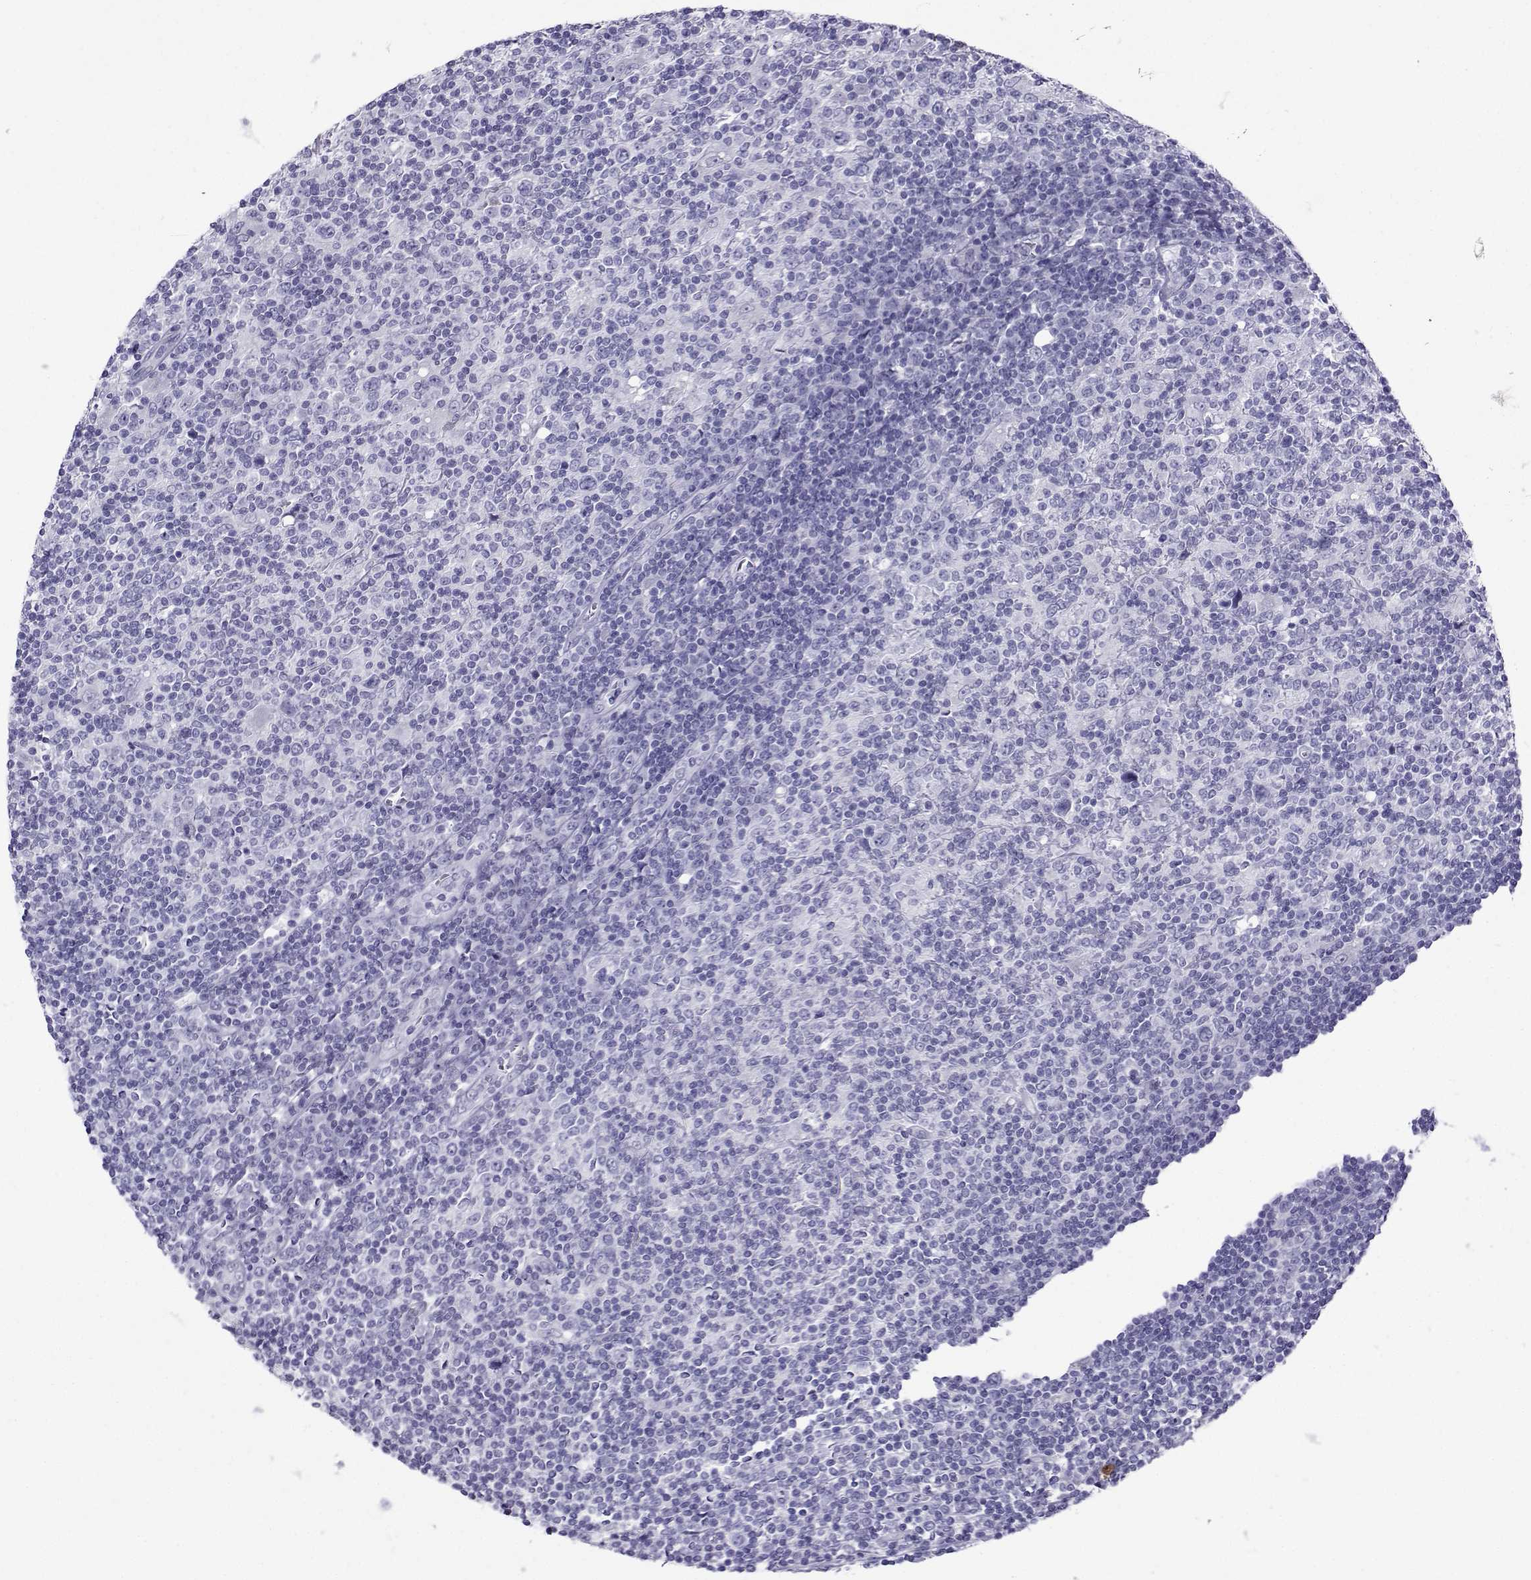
{"staining": {"intensity": "negative", "quantity": "none", "location": "none"}, "tissue": "lymphoma", "cell_type": "Tumor cells", "image_type": "cancer", "snomed": [{"axis": "morphology", "description": "Hodgkin's disease, NOS"}, {"axis": "topography", "description": "Lymph node"}], "caption": "Lymphoma was stained to show a protein in brown. There is no significant expression in tumor cells.", "gene": "CRYBB1", "patient": {"sex": "male", "age": 40}}